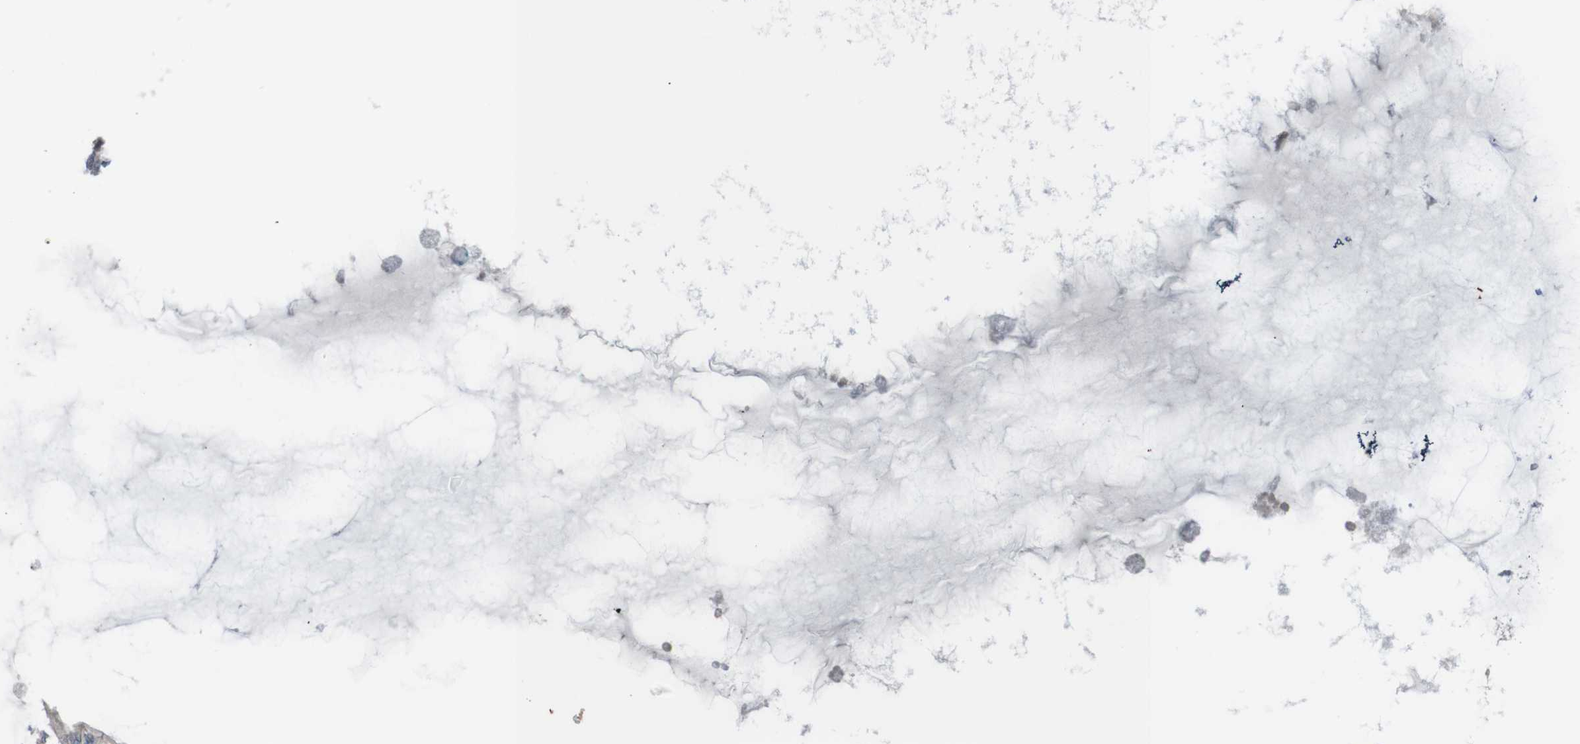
{"staining": {"intensity": "weak", "quantity": "<25%", "location": "cytoplasmic/membranous"}, "tissue": "ovarian cancer", "cell_type": "Tumor cells", "image_type": "cancer", "snomed": [{"axis": "morphology", "description": "Cystadenocarcinoma, mucinous, NOS"}, {"axis": "topography", "description": "Ovary"}], "caption": "DAB immunohistochemical staining of human ovarian cancer (mucinous cystadenocarcinoma) displays no significant positivity in tumor cells.", "gene": "CDH22", "patient": {"sex": "female", "age": 80}}